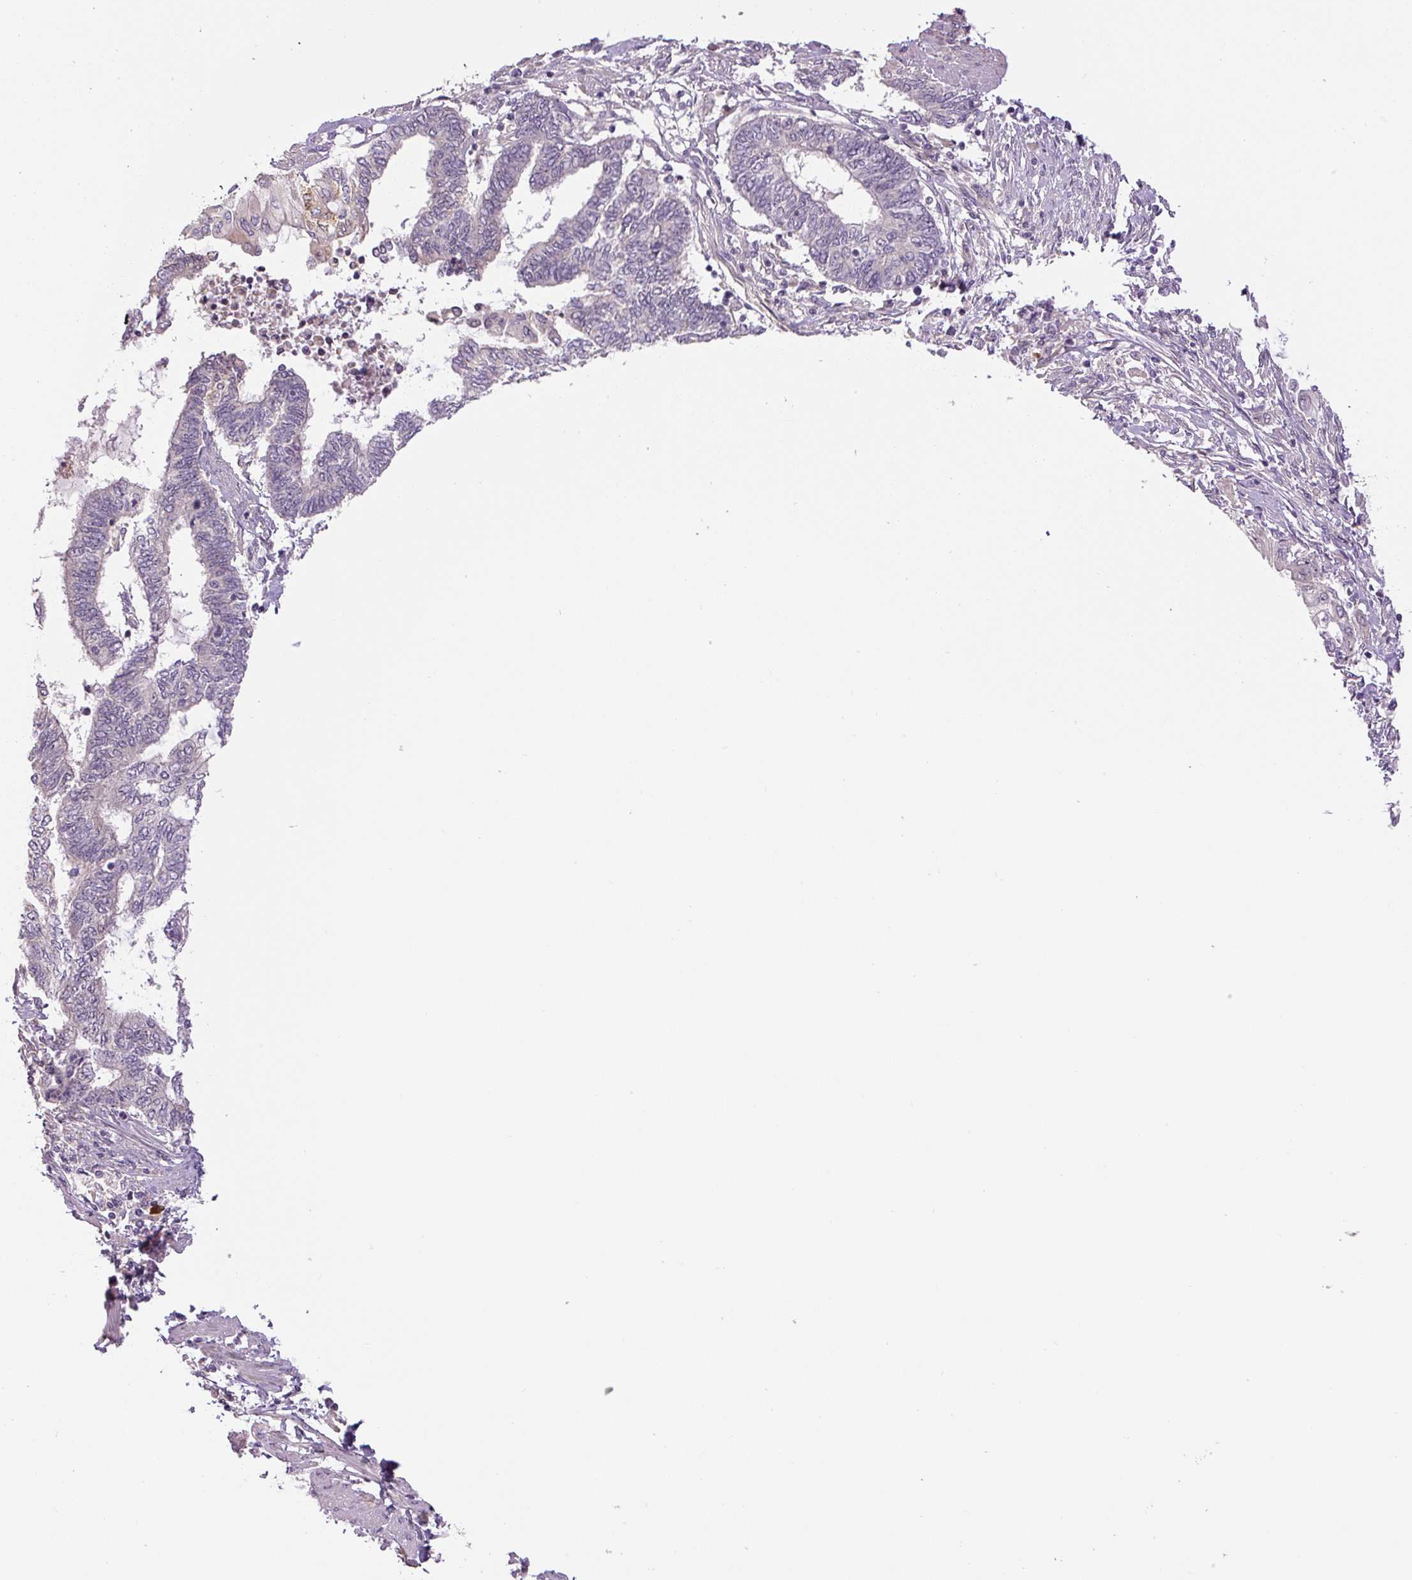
{"staining": {"intensity": "negative", "quantity": "none", "location": "none"}, "tissue": "cervical cancer", "cell_type": "Tumor cells", "image_type": "cancer", "snomed": [{"axis": "morphology", "description": "Squamous cell carcinoma, NOS"}, {"axis": "topography", "description": "Cervix"}], "caption": "Human cervical cancer stained for a protein using immunohistochemistry (IHC) displays no expression in tumor cells.", "gene": "TMEM151B", "patient": {"sex": "female", "age": 35}}